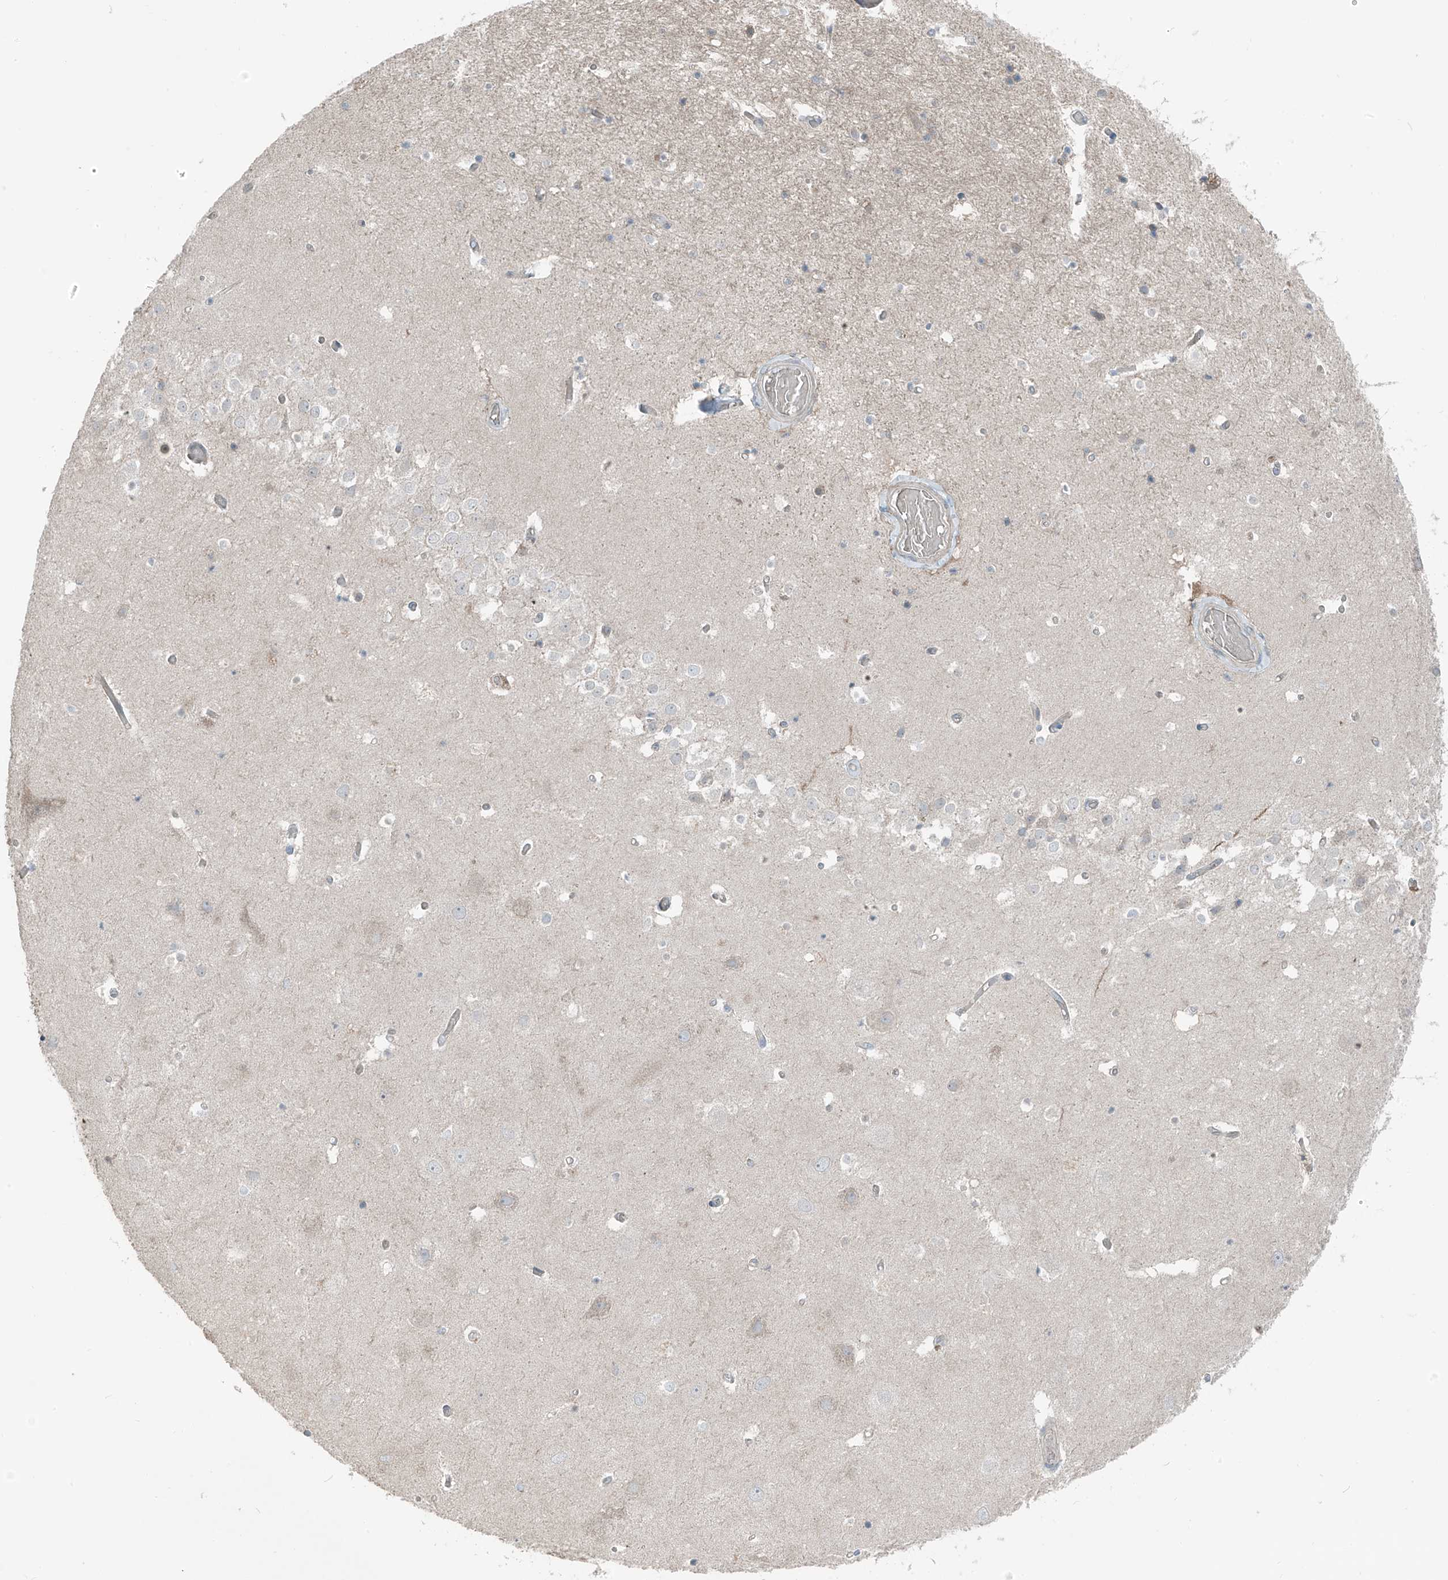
{"staining": {"intensity": "negative", "quantity": "none", "location": "none"}, "tissue": "hippocampus", "cell_type": "Glial cells", "image_type": "normal", "snomed": [{"axis": "morphology", "description": "Normal tissue, NOS"}, {"axis": "topography", "description": "Hippocampus"}], "caption": "Immunohistochemistry (IHC) micrograph of unremarkable hippocampus: human hippocampus stained with DAB demonstrates no significant protein expression in glial cells.", "gene": "SLC12A6", "patient": {"sex": "female", "age": 52}}